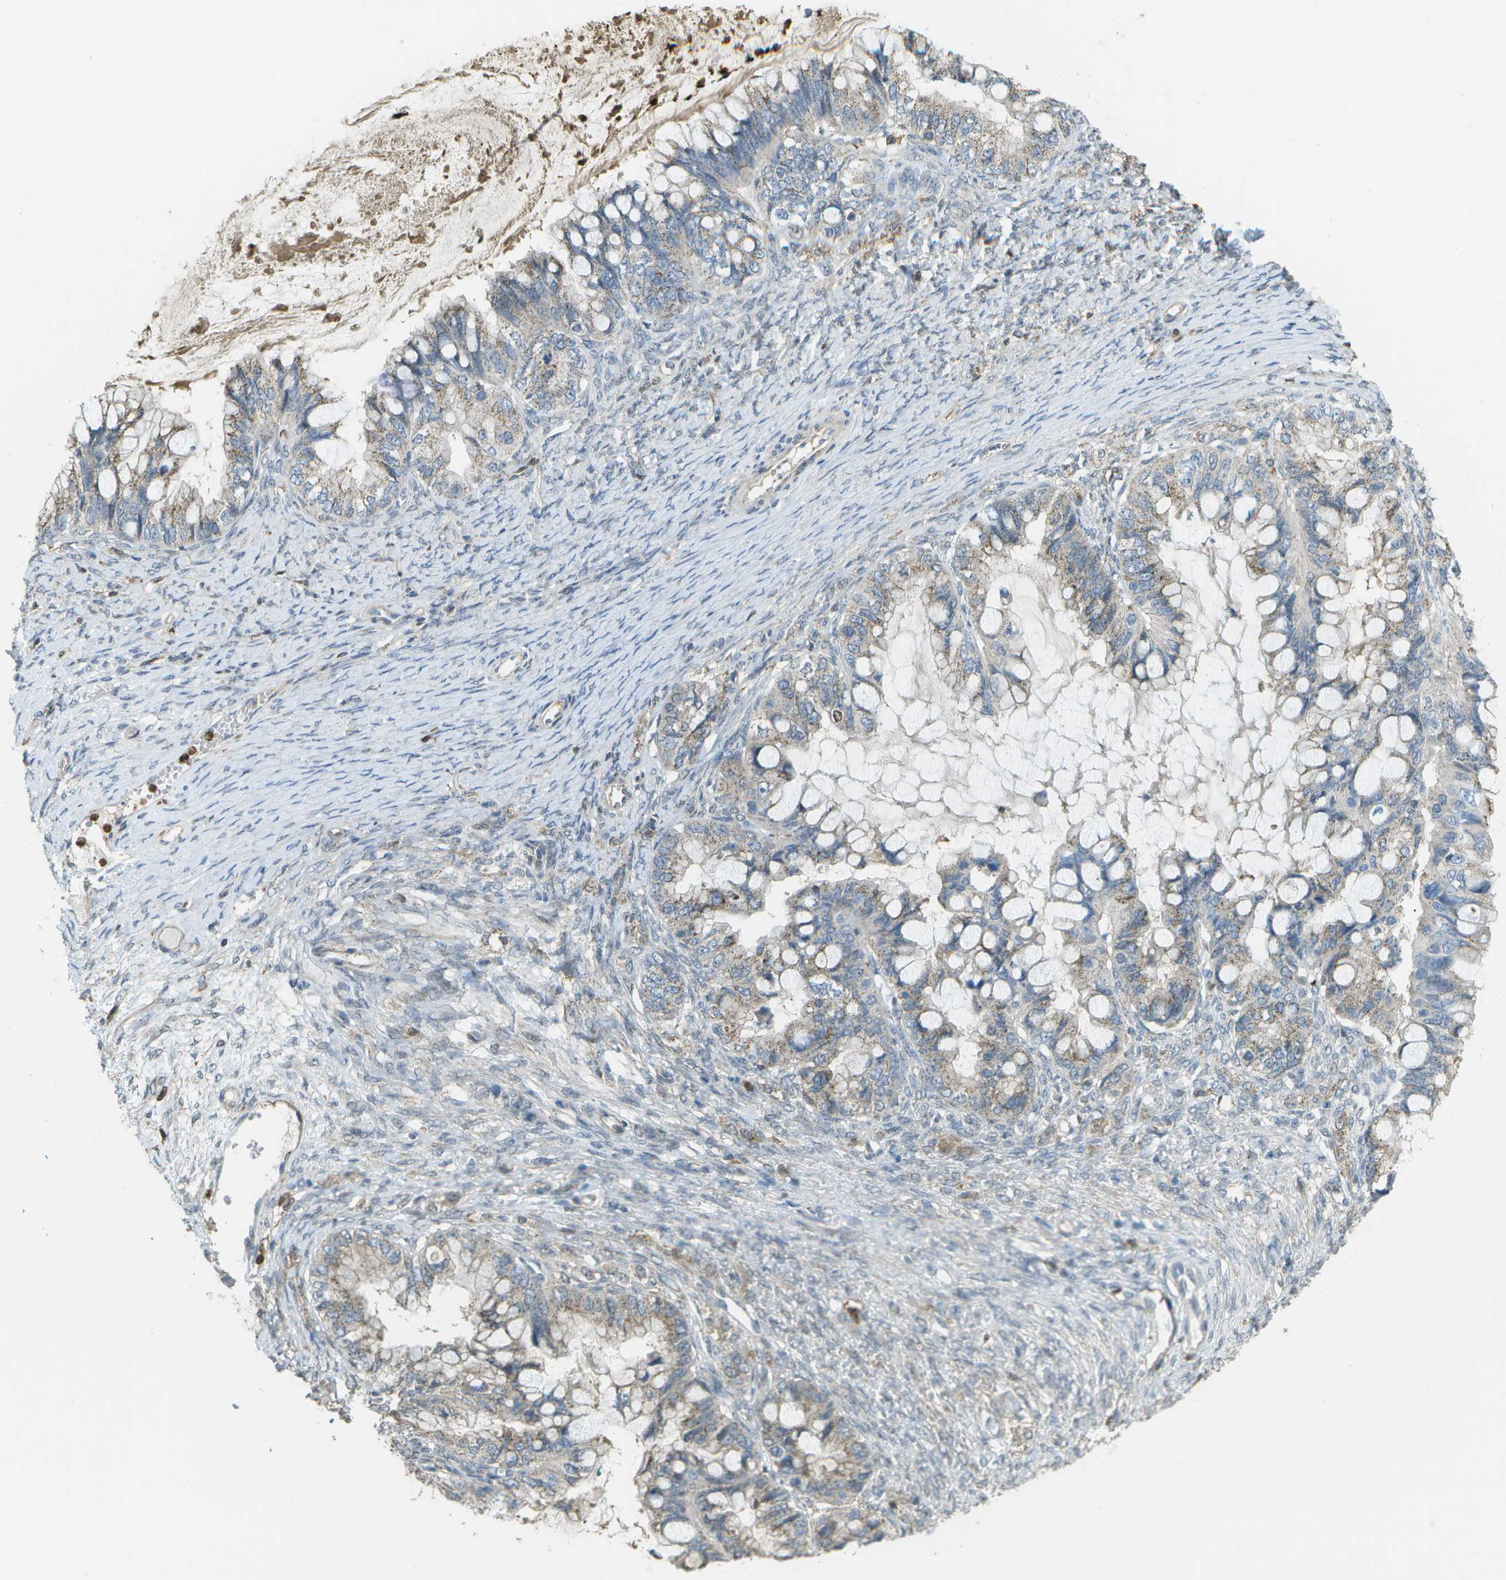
{"staining": {"intensity": "weak", "quantity": ">75%", "location": "cytoplasmic/membranous"}, "tissue": "ovarian cancer", "cell_type": "Tumor cells", "image_type": "cancer", "snomed": [{"axis": "morphology", "description": "Cystadenocarcinoma, mucinous, NOS"}, {"axis": "topography", "description": "Ovary"}], "caption": "Ovarian cancer stained for a protein (brown) reveals weak cytoplasmic/membranous positive positivity in approximately >75% of tumor cells.", "gene": "CACHD1", "patient": {"sex": "female", "age": 80}}